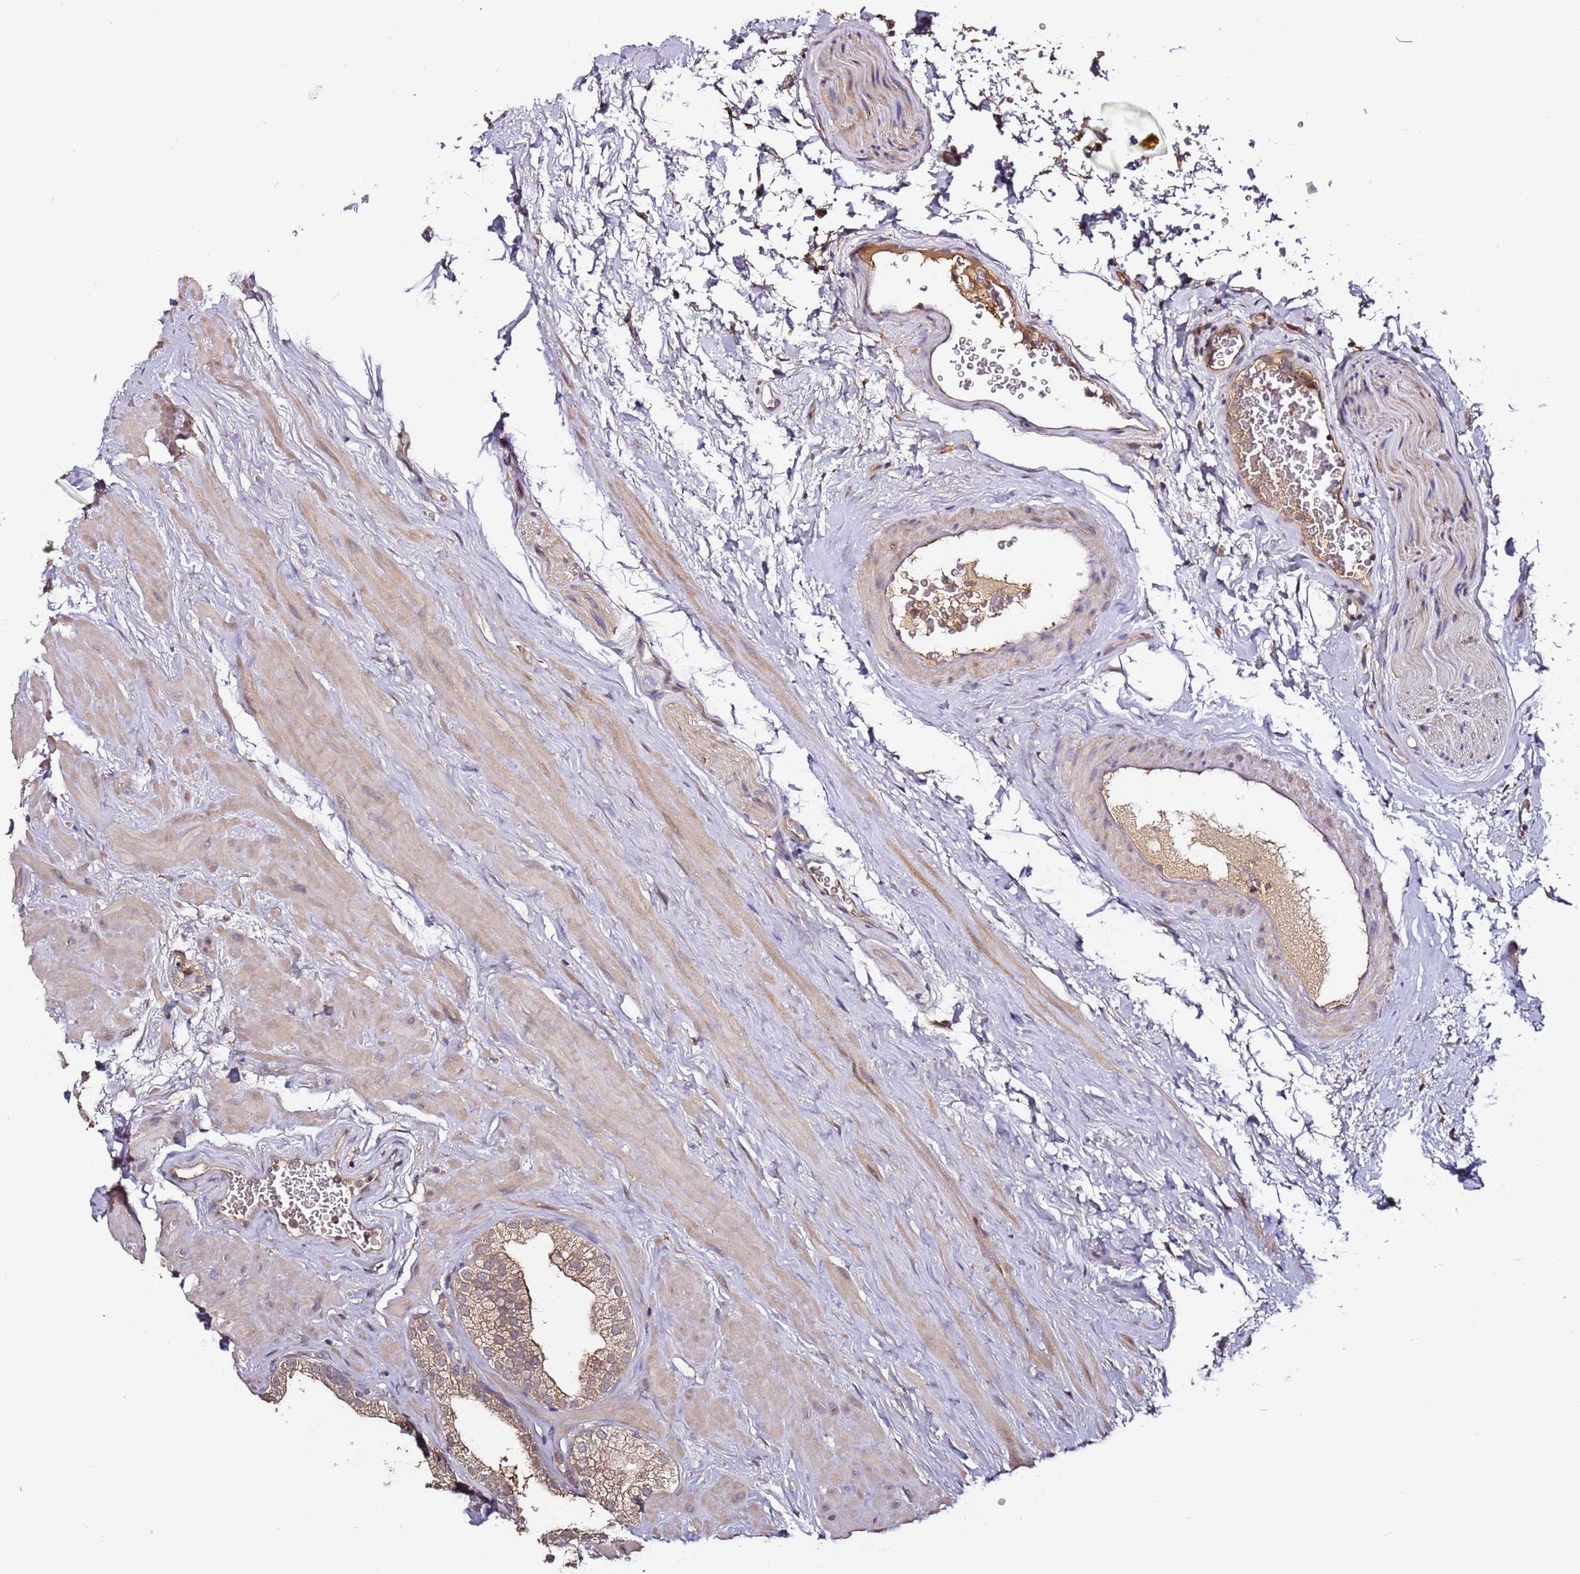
{"staining": {"intensity": "moderate", "quantity": "<25%", "location": "cytoplasmic/membranous"}, "tissue": "prostate", "cell_type": "Glandular cells", "image_type": "normal", "snomed": [{"axis": "morphology", "description": "Normal tissue, NOS"}, {"axis": "morphology", "description": "Urothelial carcinoma, Low grade"}, {"axis": "topography", "description": "Urinary bladder"}, {"axis": "topography", "description": "Prostate"}], "caption": "High-power microscopy captured an immunohistochemistry micrograph of unremarkable prostate, revealing moderate cytoplasmic/membranous positivity in about <25% of glandular cells.", "gene": "C6orf136", "patient": {"sex": "male", "age": 60}}